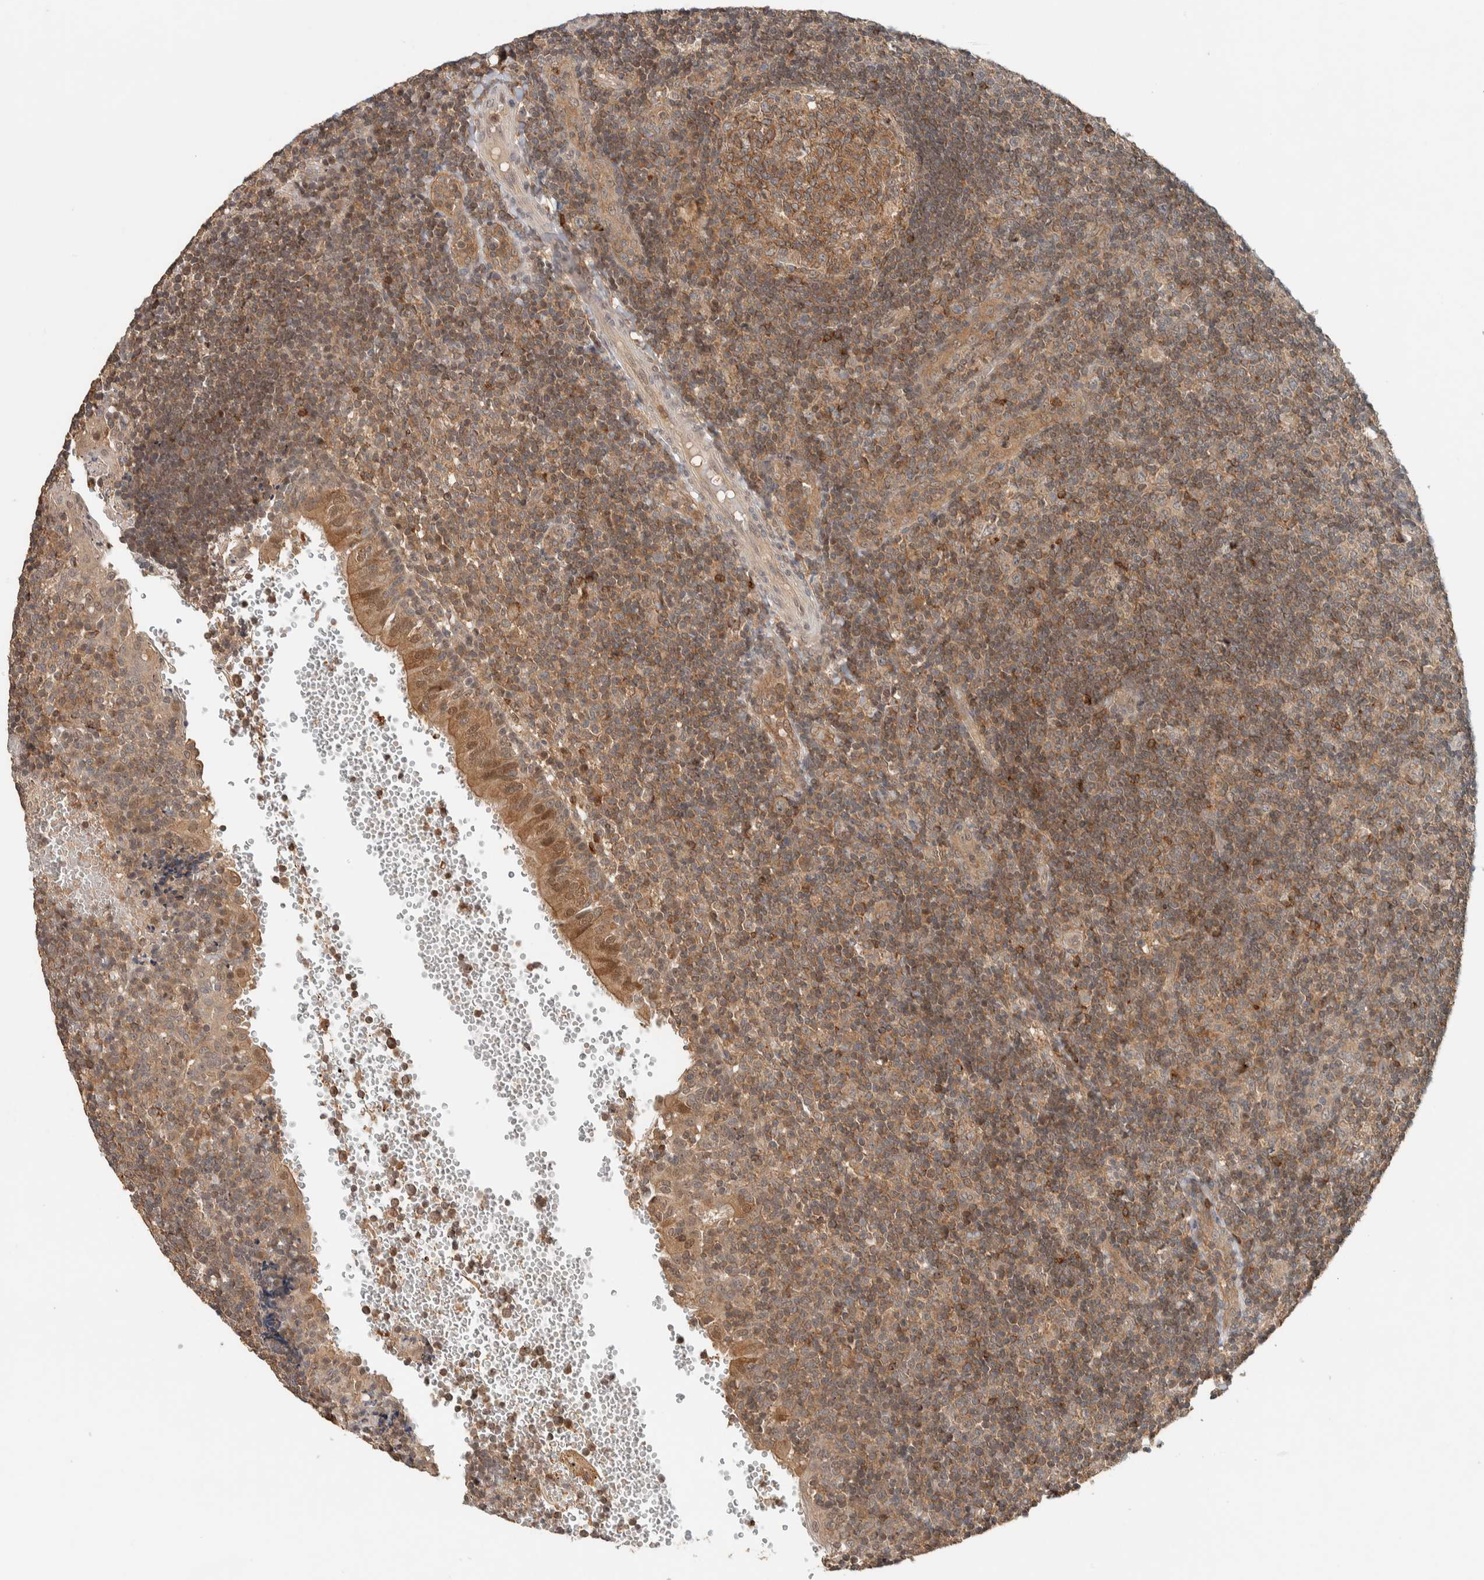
{"staining": {"intensity": "moderate", "quantity": ">75%", "location": "cytoplasmic/membranous"}, "tissue": "tonsil", "cell_type": "Germinal center cells", "image_type": "normal", "snomed": [{"axis": "morphology", "description": "Normal tissue, NOS"}, {"axis": "topography", "description": "Tonsil"}], "caption": "Immunohistochemistry (IHC) staining of benign tonsil, which displays medium levels of moderate cytoplasmic/membranous positivity in about >75% of germinal center cells indicating moderate cytoplasmic/membranous protein expression. The staining was performed using DAB (3,3'-diaminobenzidine) (brown) for protein detection and nuclei were counterstained in hematoxylin (blue).", "gene": "ZNF567", "patient": {"sex": "female", "age": 40}}